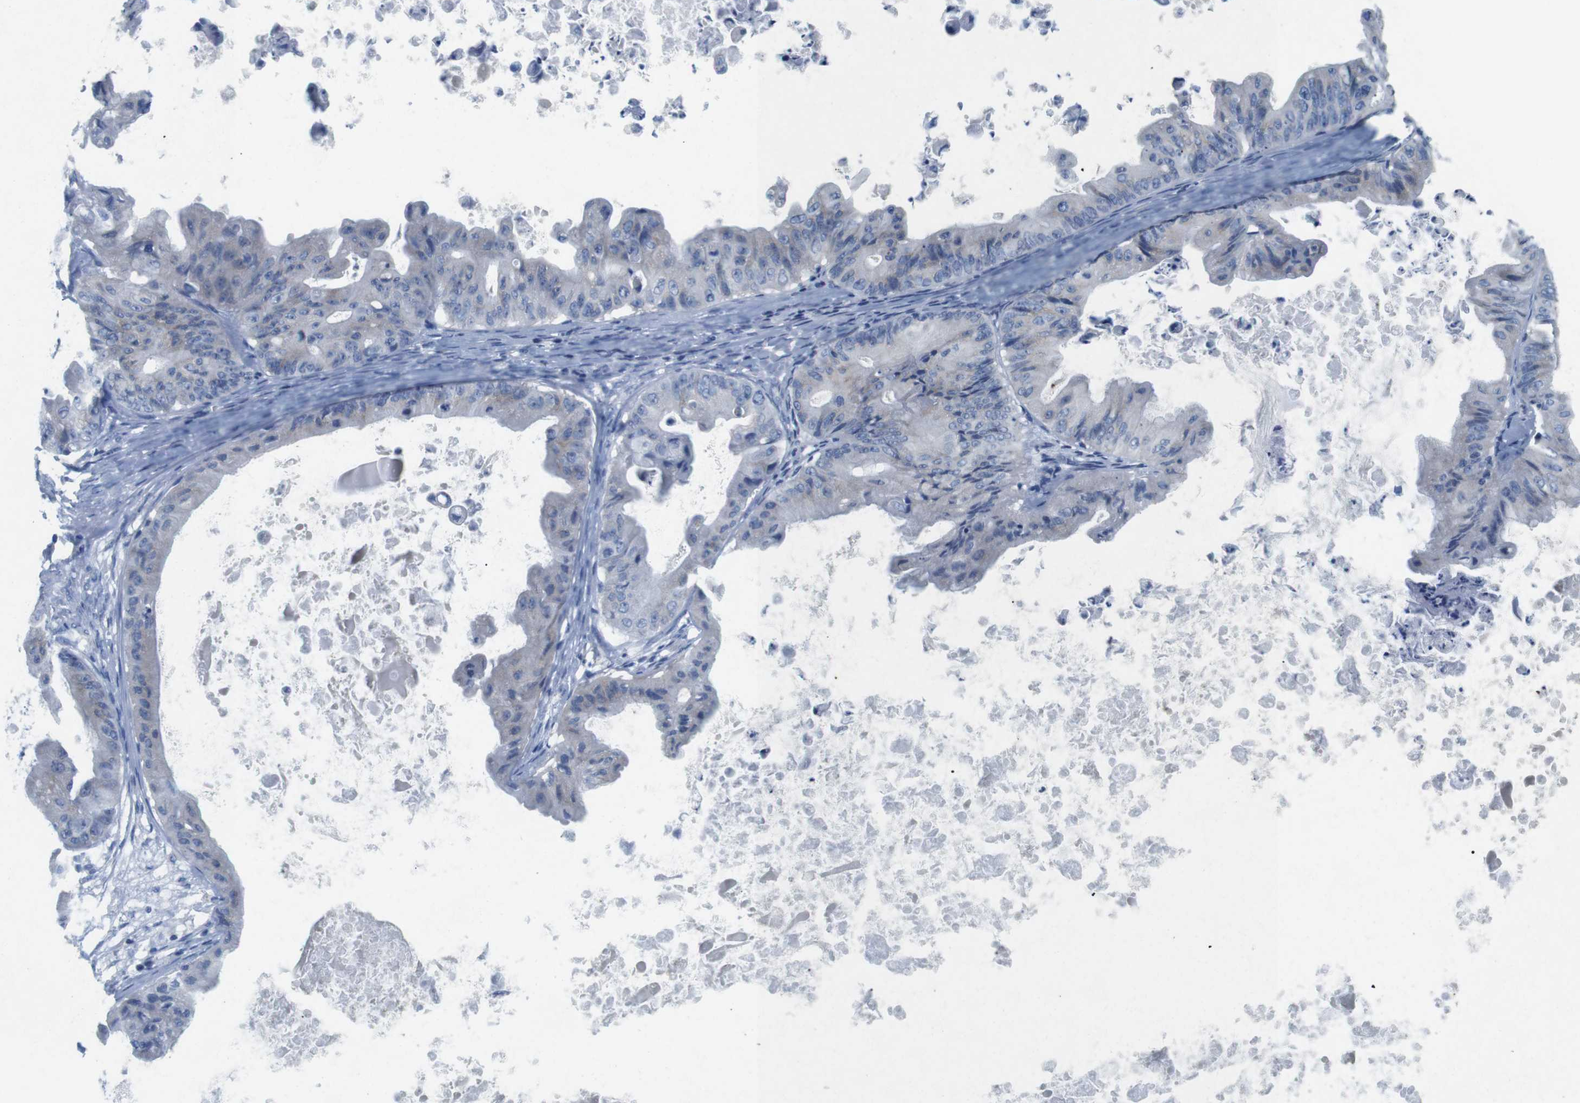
{"staining": {"intensity": "weak", "quantity": "<25%", "location": "cytoplasmic/membranous"}, "tissue": "ovarian cancer", "cell_type": "Tumor cells", "image_type": "cancer", "snomed": [{"axis": "morphology", "description": "Cystadenocarcinoma, mucinous, NOS"}, {"axis": "topography", "description": "Ovary"}], "caption": "Immunohistochemistry (IHC) photomicrograph of human ovarian cancer stained for a protein (brown), which reveals no expression in tumor cells. (DAB (3,3'-diaminobenzidine) IHC, high magnification).", "gene": "GOLGA2", "patient": {"sex": "female", "age": 37}}